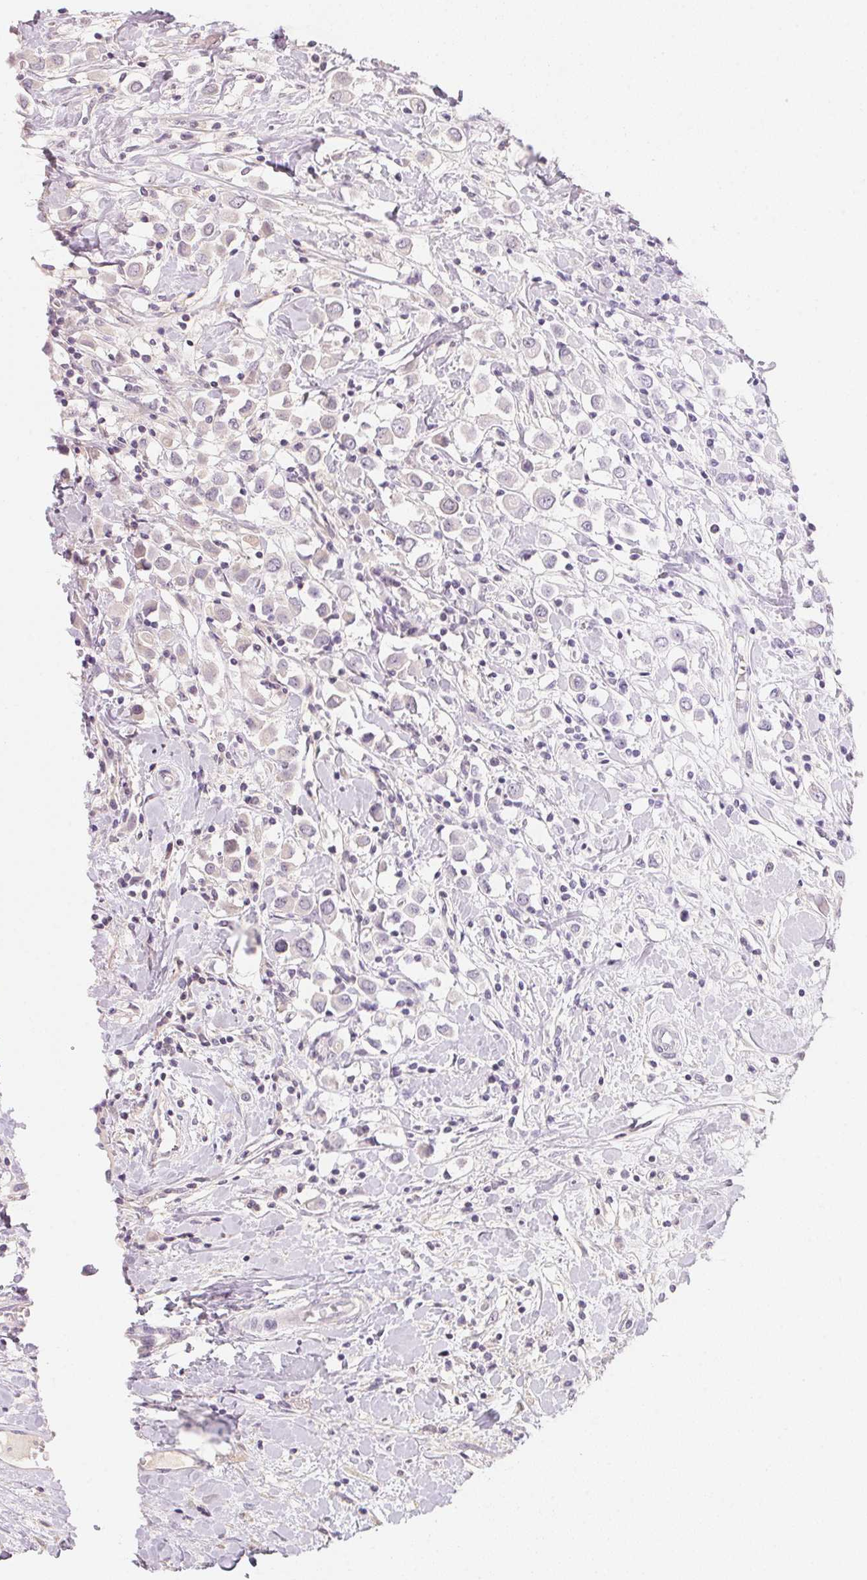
{"staining": {"intensity": "negative", "quantity": "none", "location": "none"}, "tissue": "breast cancer", "cell_type": "Tumor cells", "image_type": "cancer", "snomed": [{"axis": "morphology", "description": "Duct carcinoma"}, {"axis": "topography", "description": "Breast"}], "caption": "Tumor cells are negative for brown protein staining in breast intraductal carcinoma.", "gene": "TREH", "patient": {"sex": "female", "age": 61}}